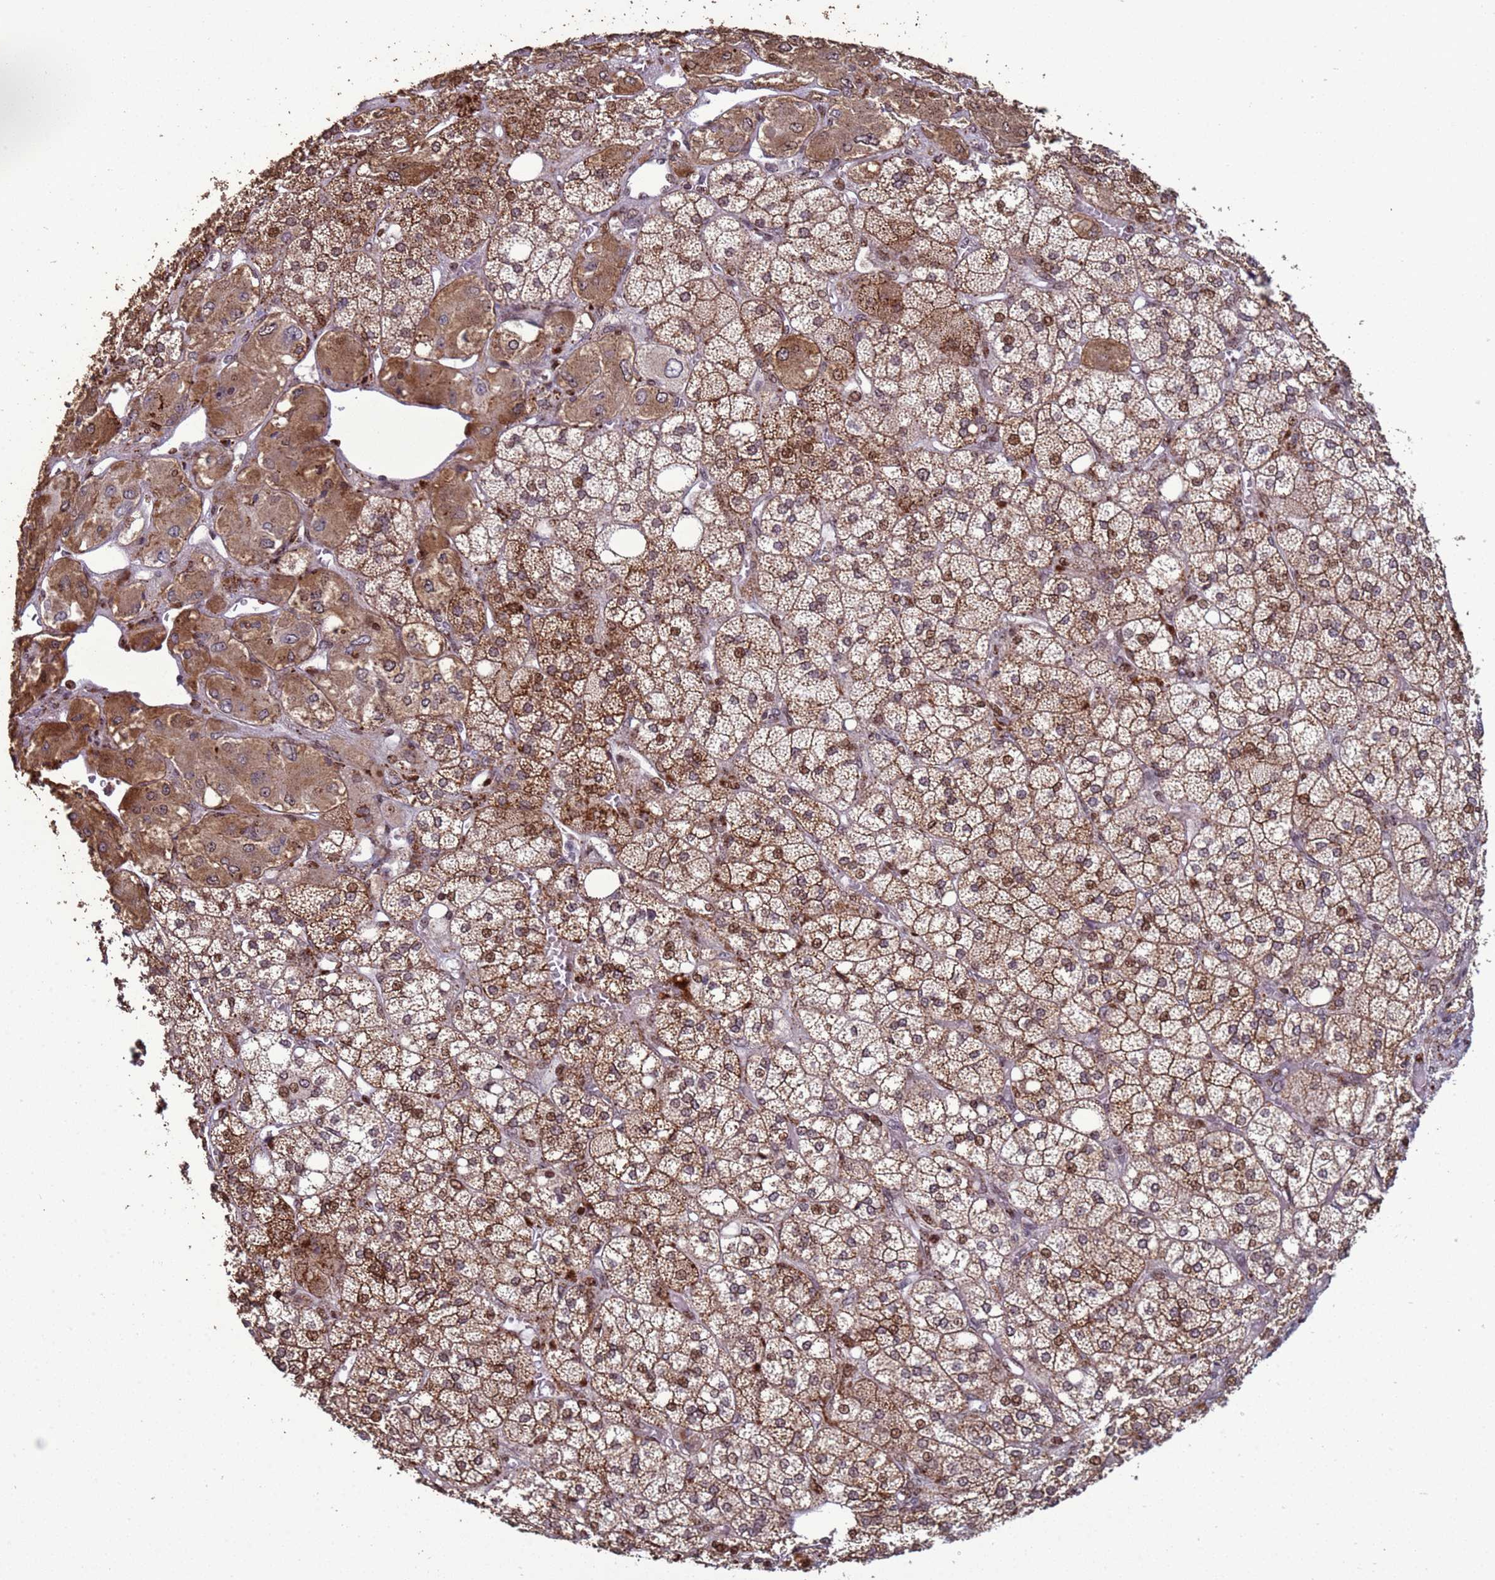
{"staining": {"intensity": "moderate", "quantity": ">75%", "location": "cytoplasmic/membranous,nuclear"}, "tissue": "adrenal gland", "cell_type": "Glandular cells", "image_type": "normal", "snomed": [{"axis": "morphology", "description": "Normal tissue, NOS"}, {"axis": "topography", "description": "Adrenal gland"}], "caption": "Protein expression analysis of normal adrenal gland reveals moderate cytoplasmic/membranous,nuclear staining in approximately >75% of glandular cells.", "gene": "HGH1", "patient": {"sex": "male", "age": 61}}